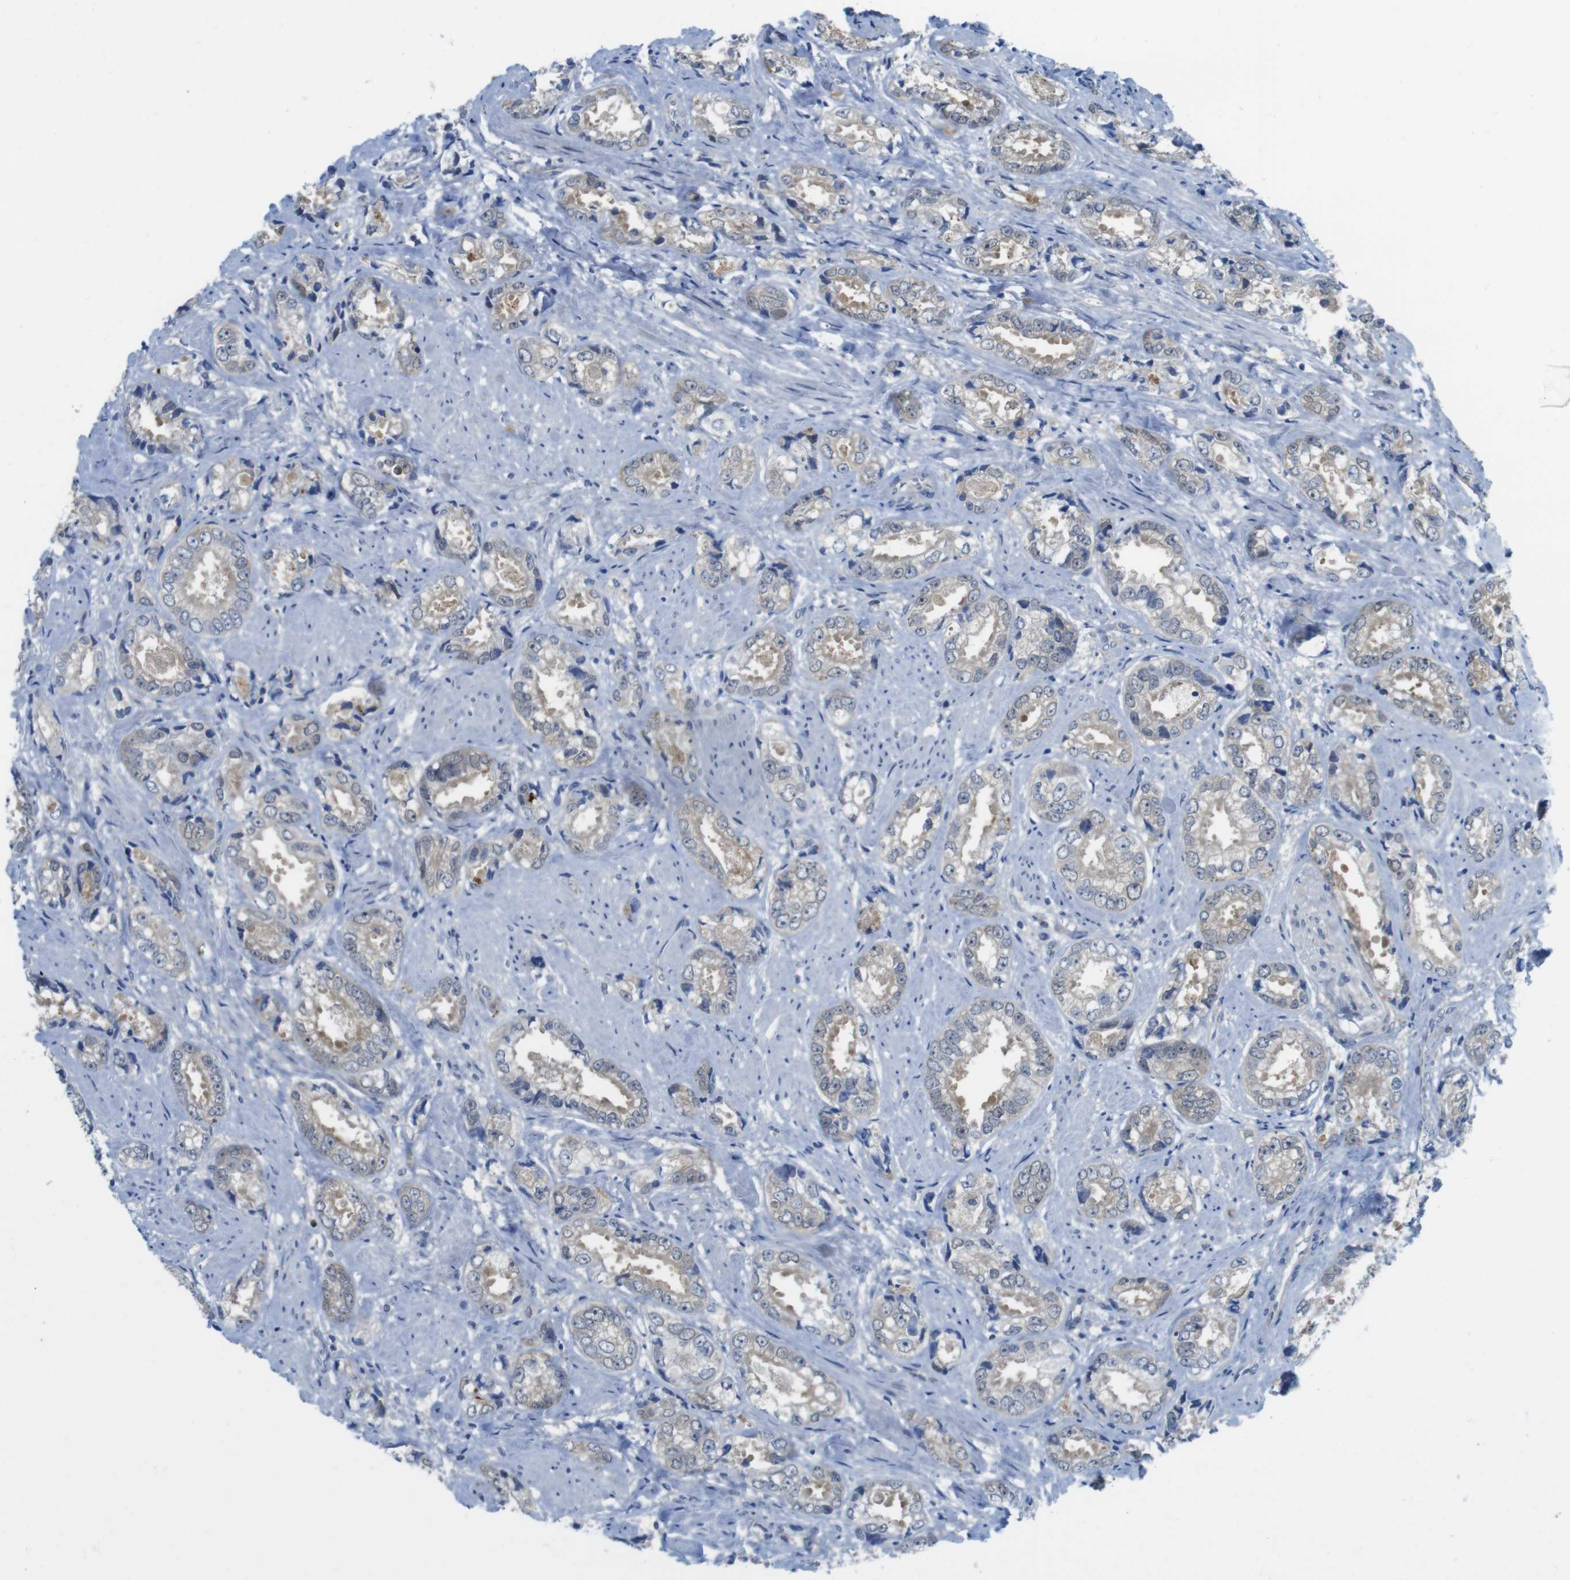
{"staining": {"intensity": "weak", "quantity": ">75%", "location": "cytoplasmic/membranous"}, "tissue": "prostate cancer", "cell_type": "Tumor cells", "image_type": "cancer", "snomed": [{"axis": "morphology", "description": "Adenocarcinoma, High grade"}, {"axis": "topography", "description": "Prostate"}], "caption": "Brown immunohistochemical staining in high-grade adenocarcinoma (prostate) shows weak cytoplasmic/membranous positivity in approximately >75% of tumor cells.", "gene": "CASP2", "patient": {"sex": "male", "age": 61}}